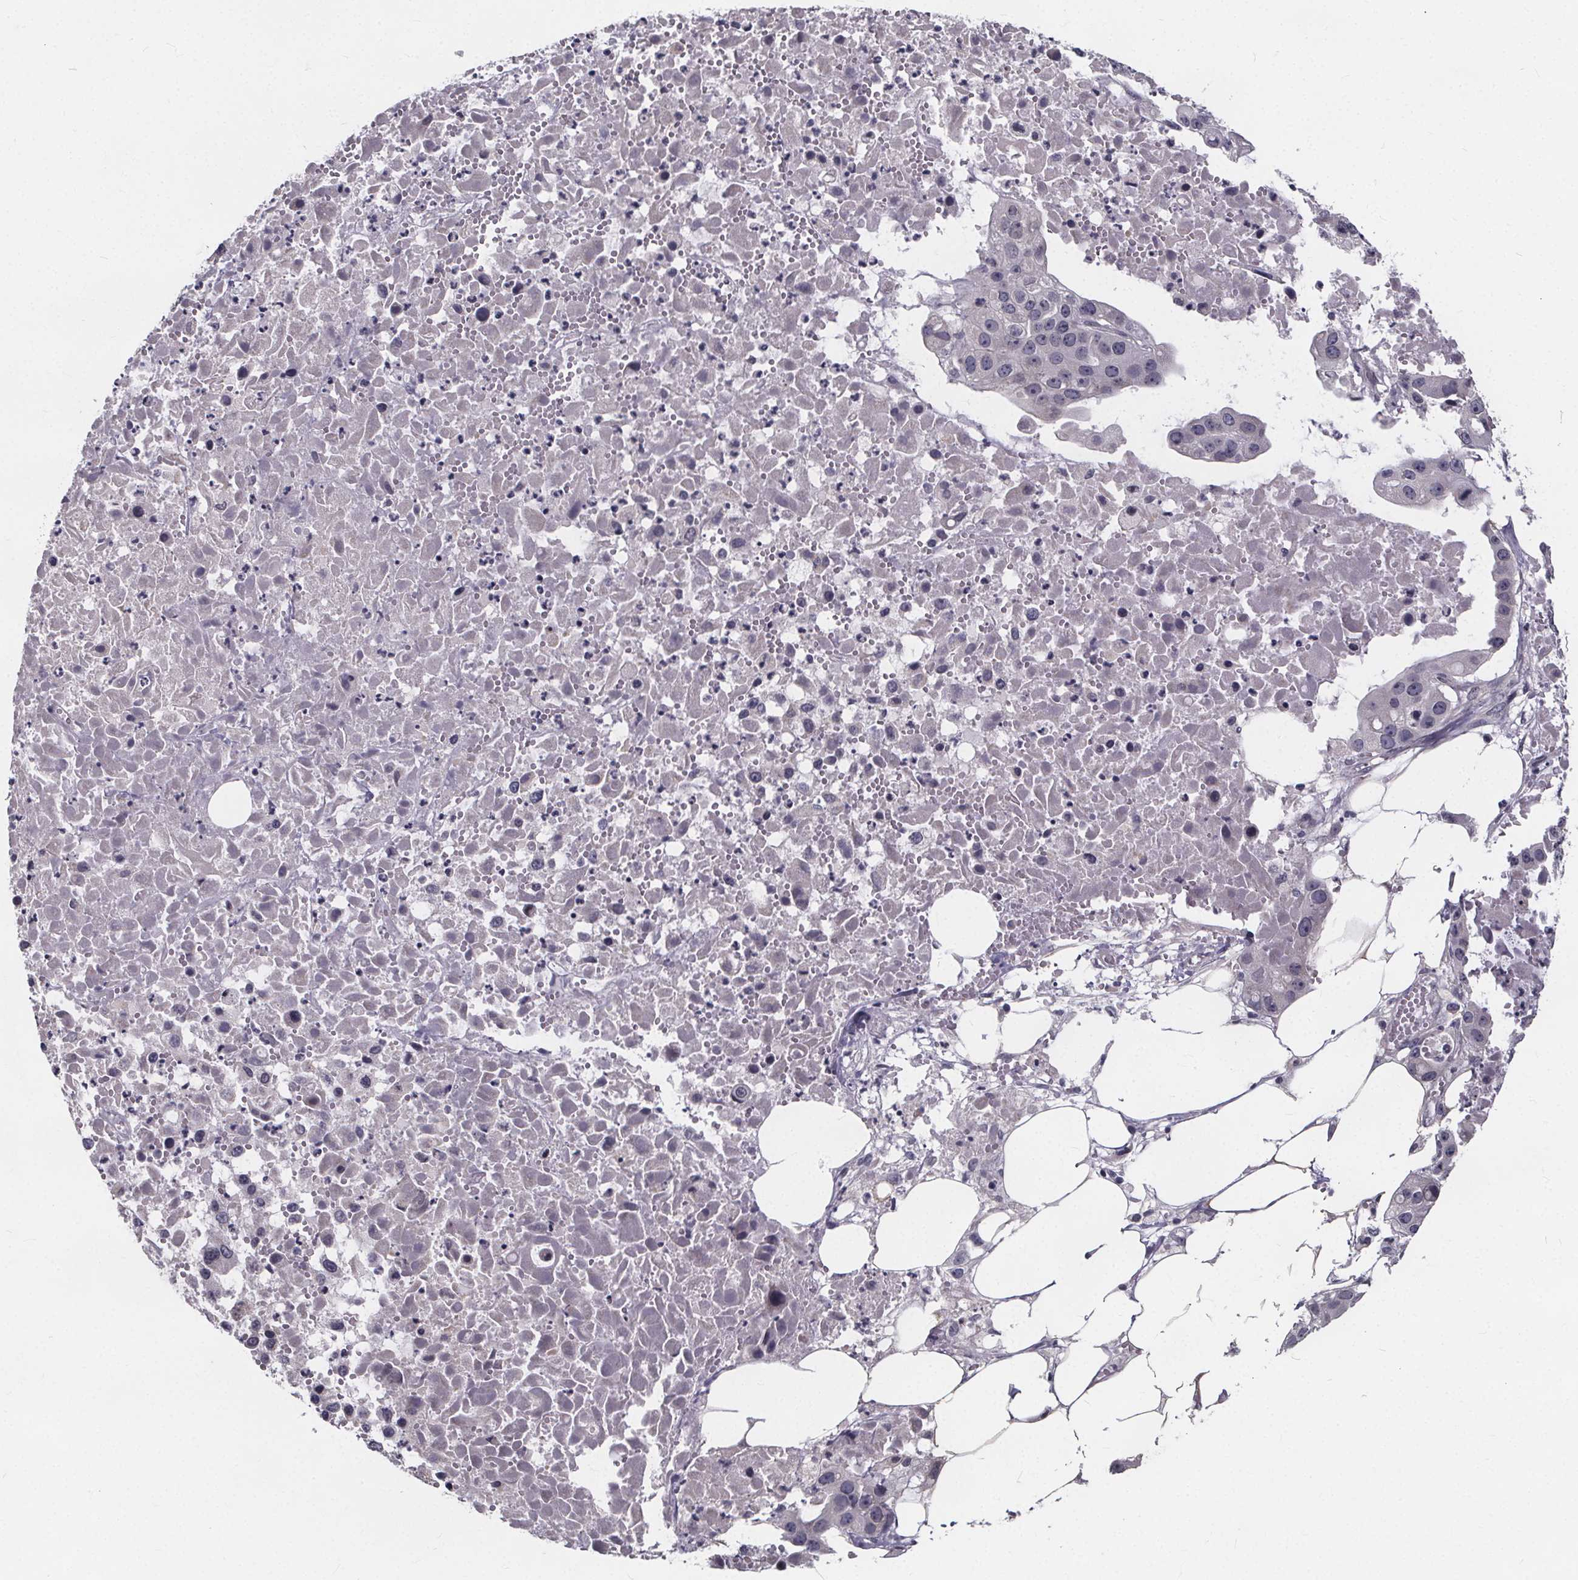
{"staining": {"intensity": "negative", "quantity": "none", "location": "none"}, "tissue": "ovarian cancer", "cell_type": "Tumor cells", "image_type": "cancer", "snomed": [{"axis": "morphology", "description": "Cystadenocarcinoma, serous, NOS"}, {"axis": "topography", "description": "Ovary"}], "caption": "Immunohistochemical staining of ovarian cancer (serous cystadenocarcinoma) shows no significant positivity in tumor cells.", "gene": "FAM181B", "patient": {"sex": "female", "age": 56}}